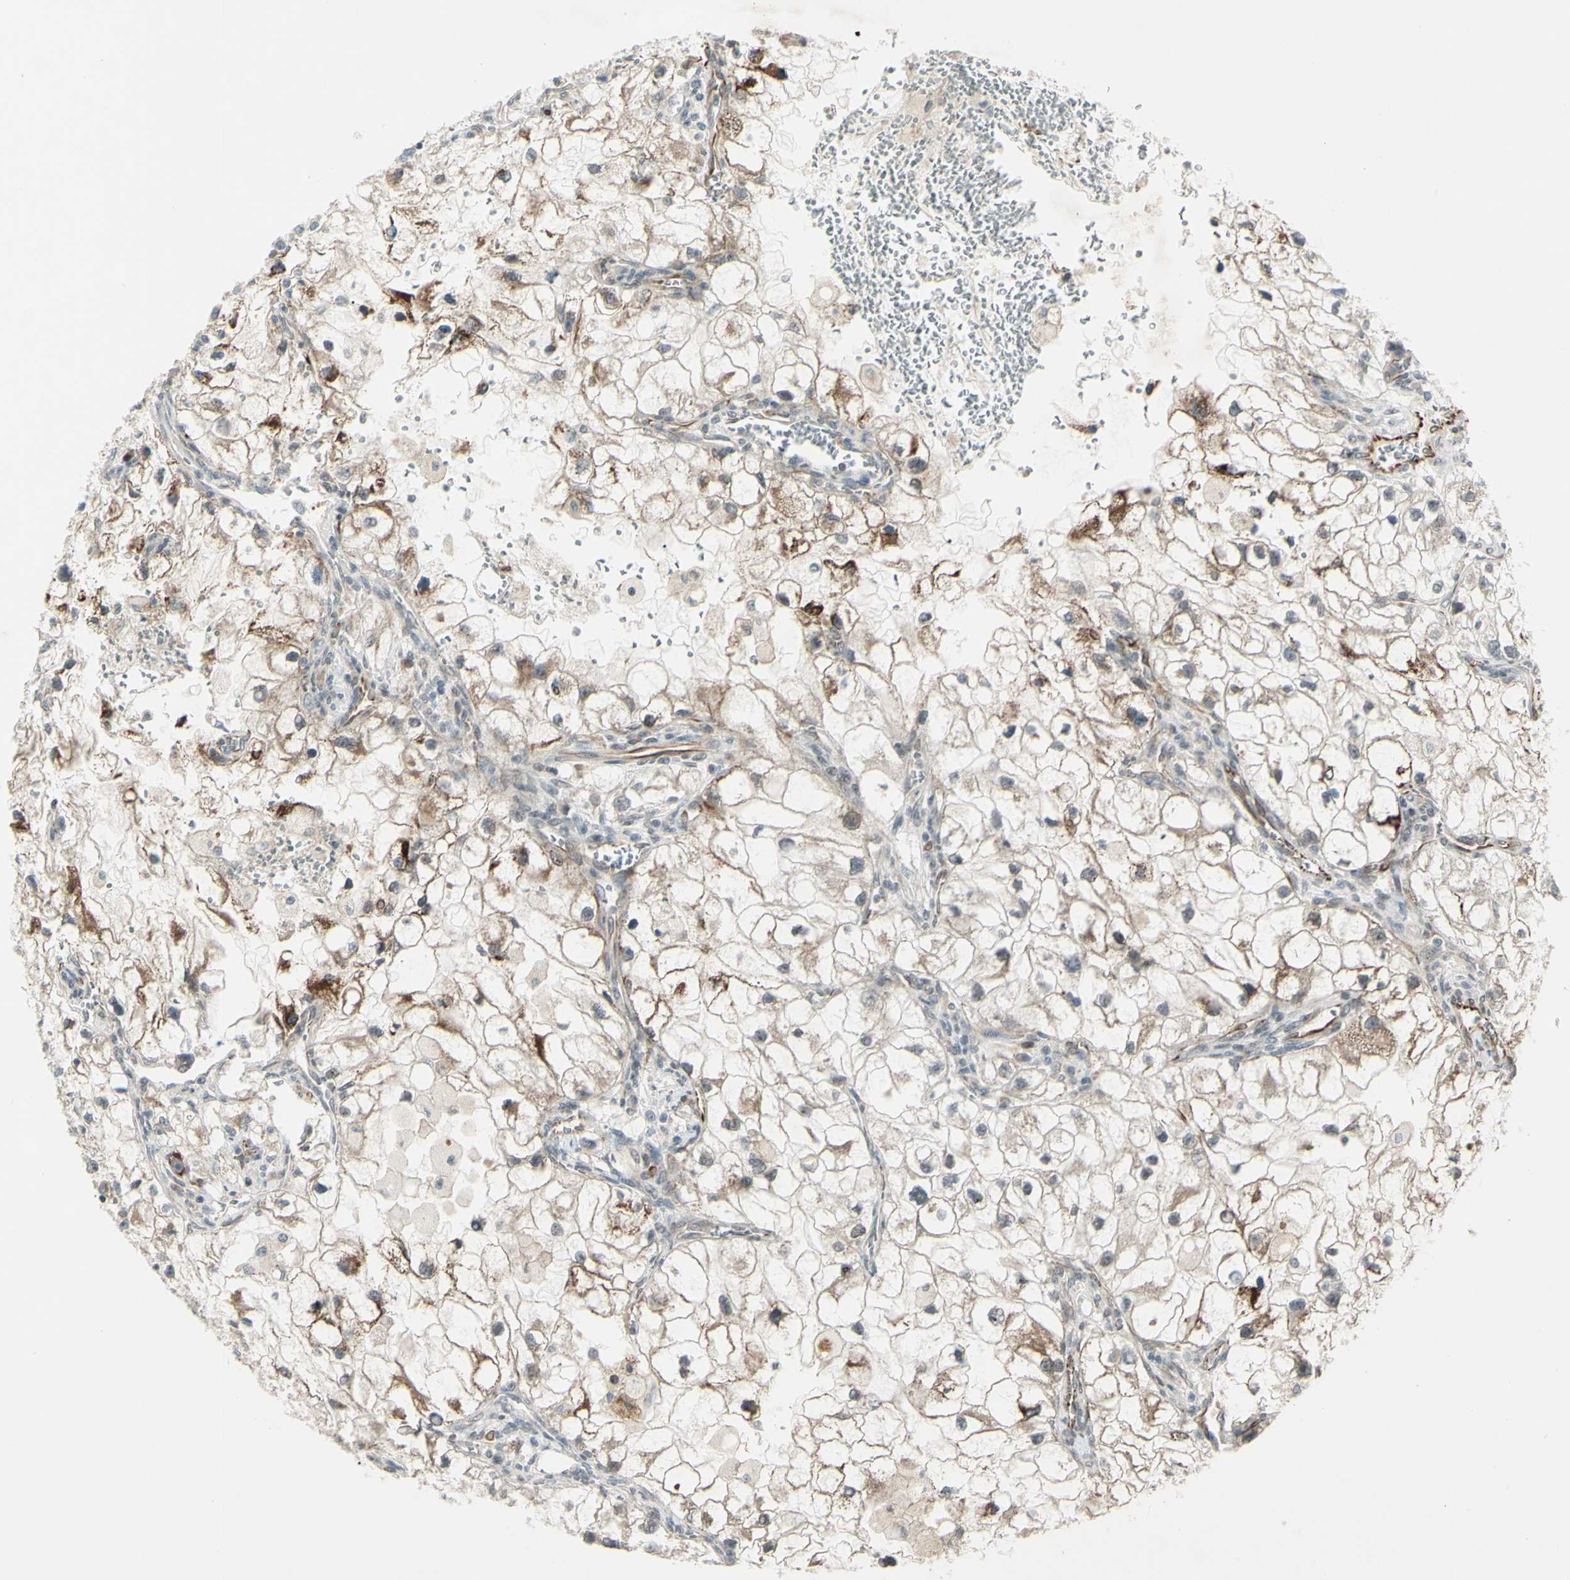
{"staining": {"intensity": "moderate", "quantity": "<25%", "location": "cytoplasmic/membranous"}, "tissue": "renal cancer", "cell_type": "Tumor cells", "image_type": "cancer", "snomed": [{"axis": "morphology", "description": "Adenocarcinoma, NOS"}, {"axis": "topography", "description": "Kidney"}], "caption": "The image exhibits immunohistochemical staining of renal adenocarcinoma. There is moderate cytoplasmic/membranous staining is present in approximately <25% of tumor cells.", "gene": "FGFR2", "patient": {"sex": "female", "age": 70}}